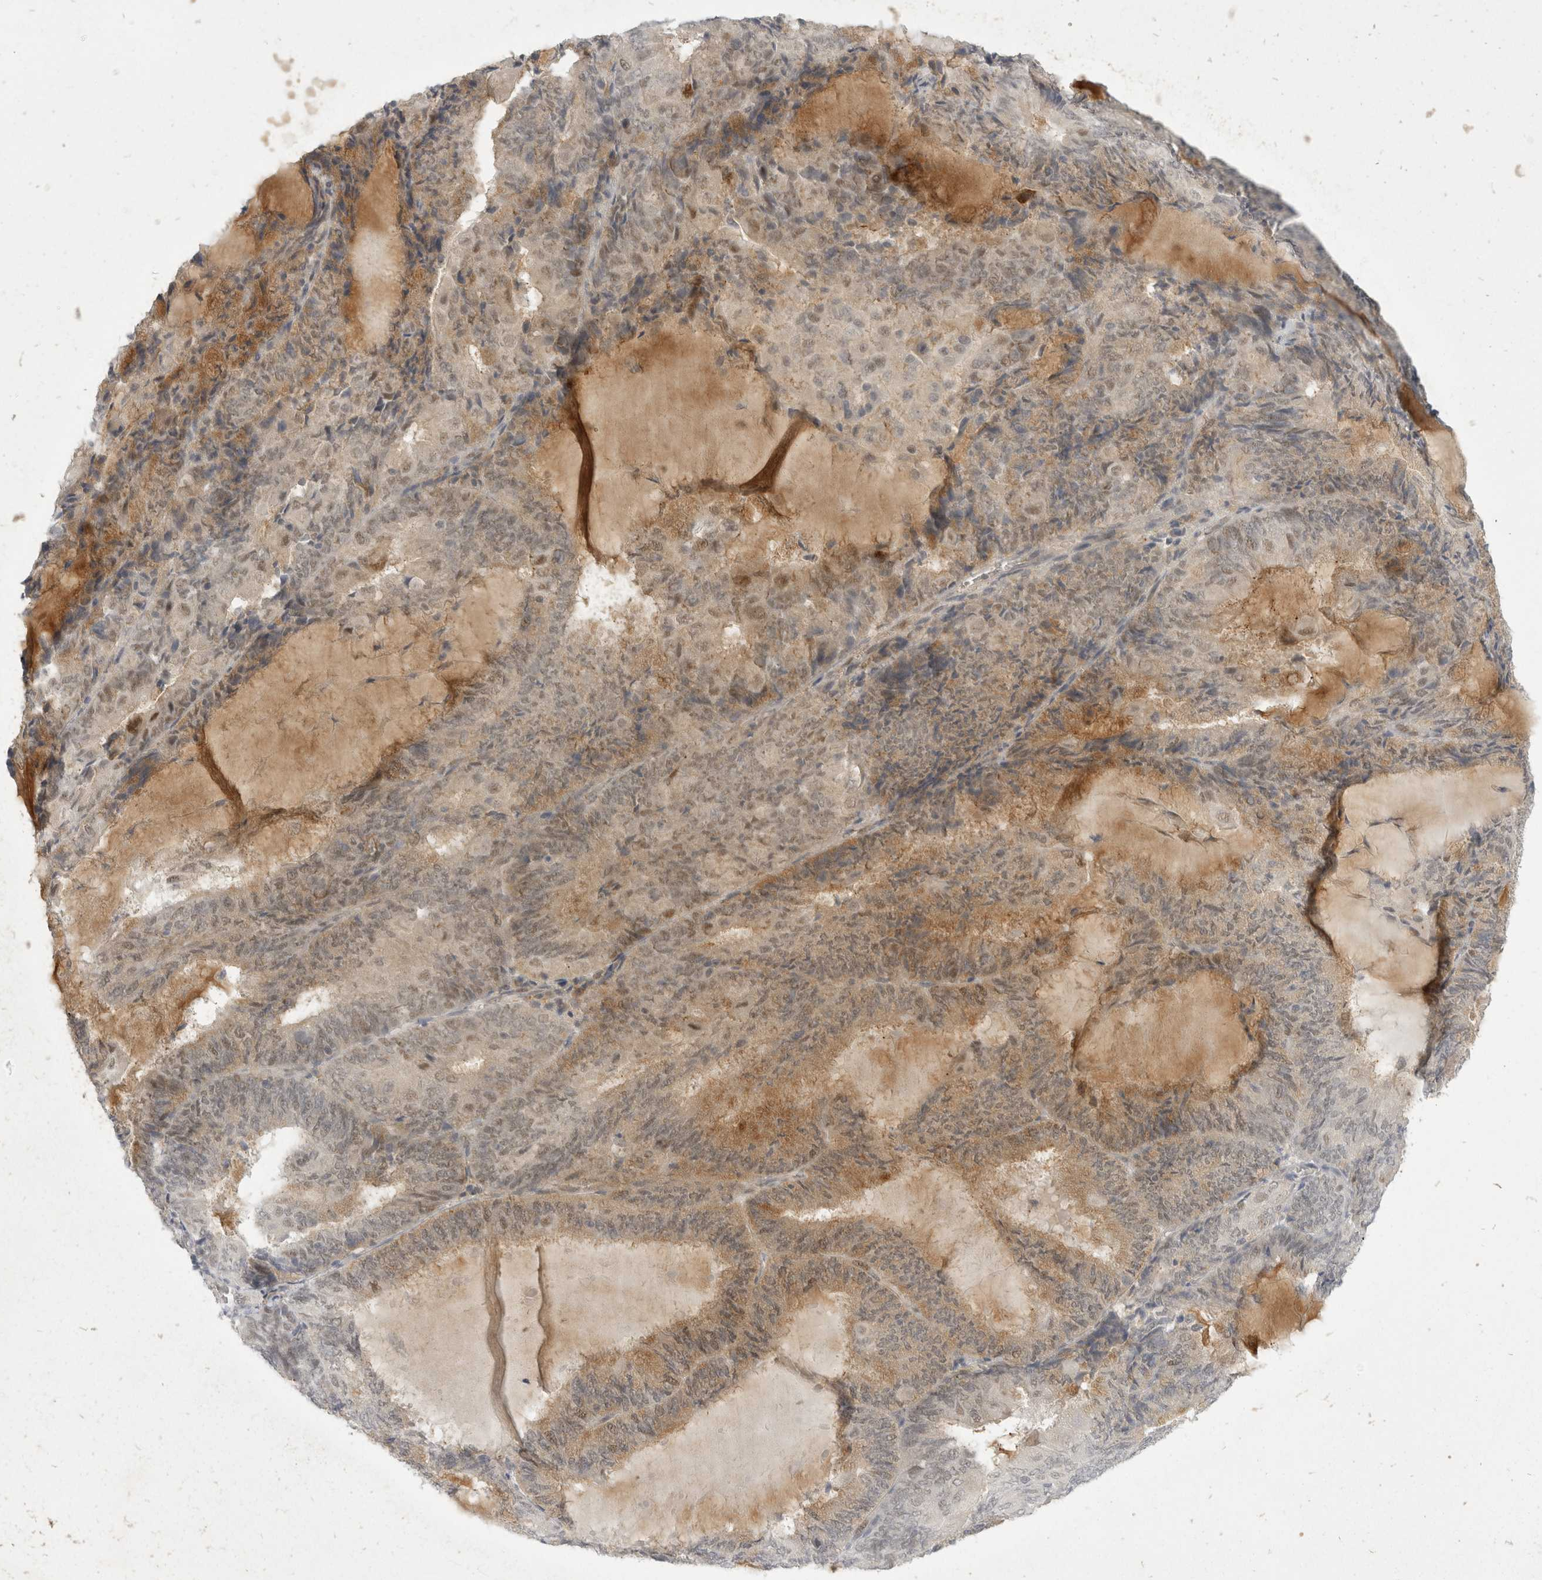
{"staining": {"intensity": "weak", "quantity": "25%-75%", "location": "cytoplasmic/membranous"}, "tissue": "endometrial cancer", "cell_type": "Tumor cells", "image_type": "cancer", "snomed": [{"axis": "morphology", "description": "Adenocarcinoma, NOS"}, {"axis": "topography", "description": "Endometrium"}], "caption": "An IHC histopathology image of neoplastic tissue is shown. Protein staining in brown highlights weak cytoplasmic/membranous positivity in endometrial cancer within tumor cells.", "gene": "TOM1L2", "patient": {"sex": "female", "age": 81}}